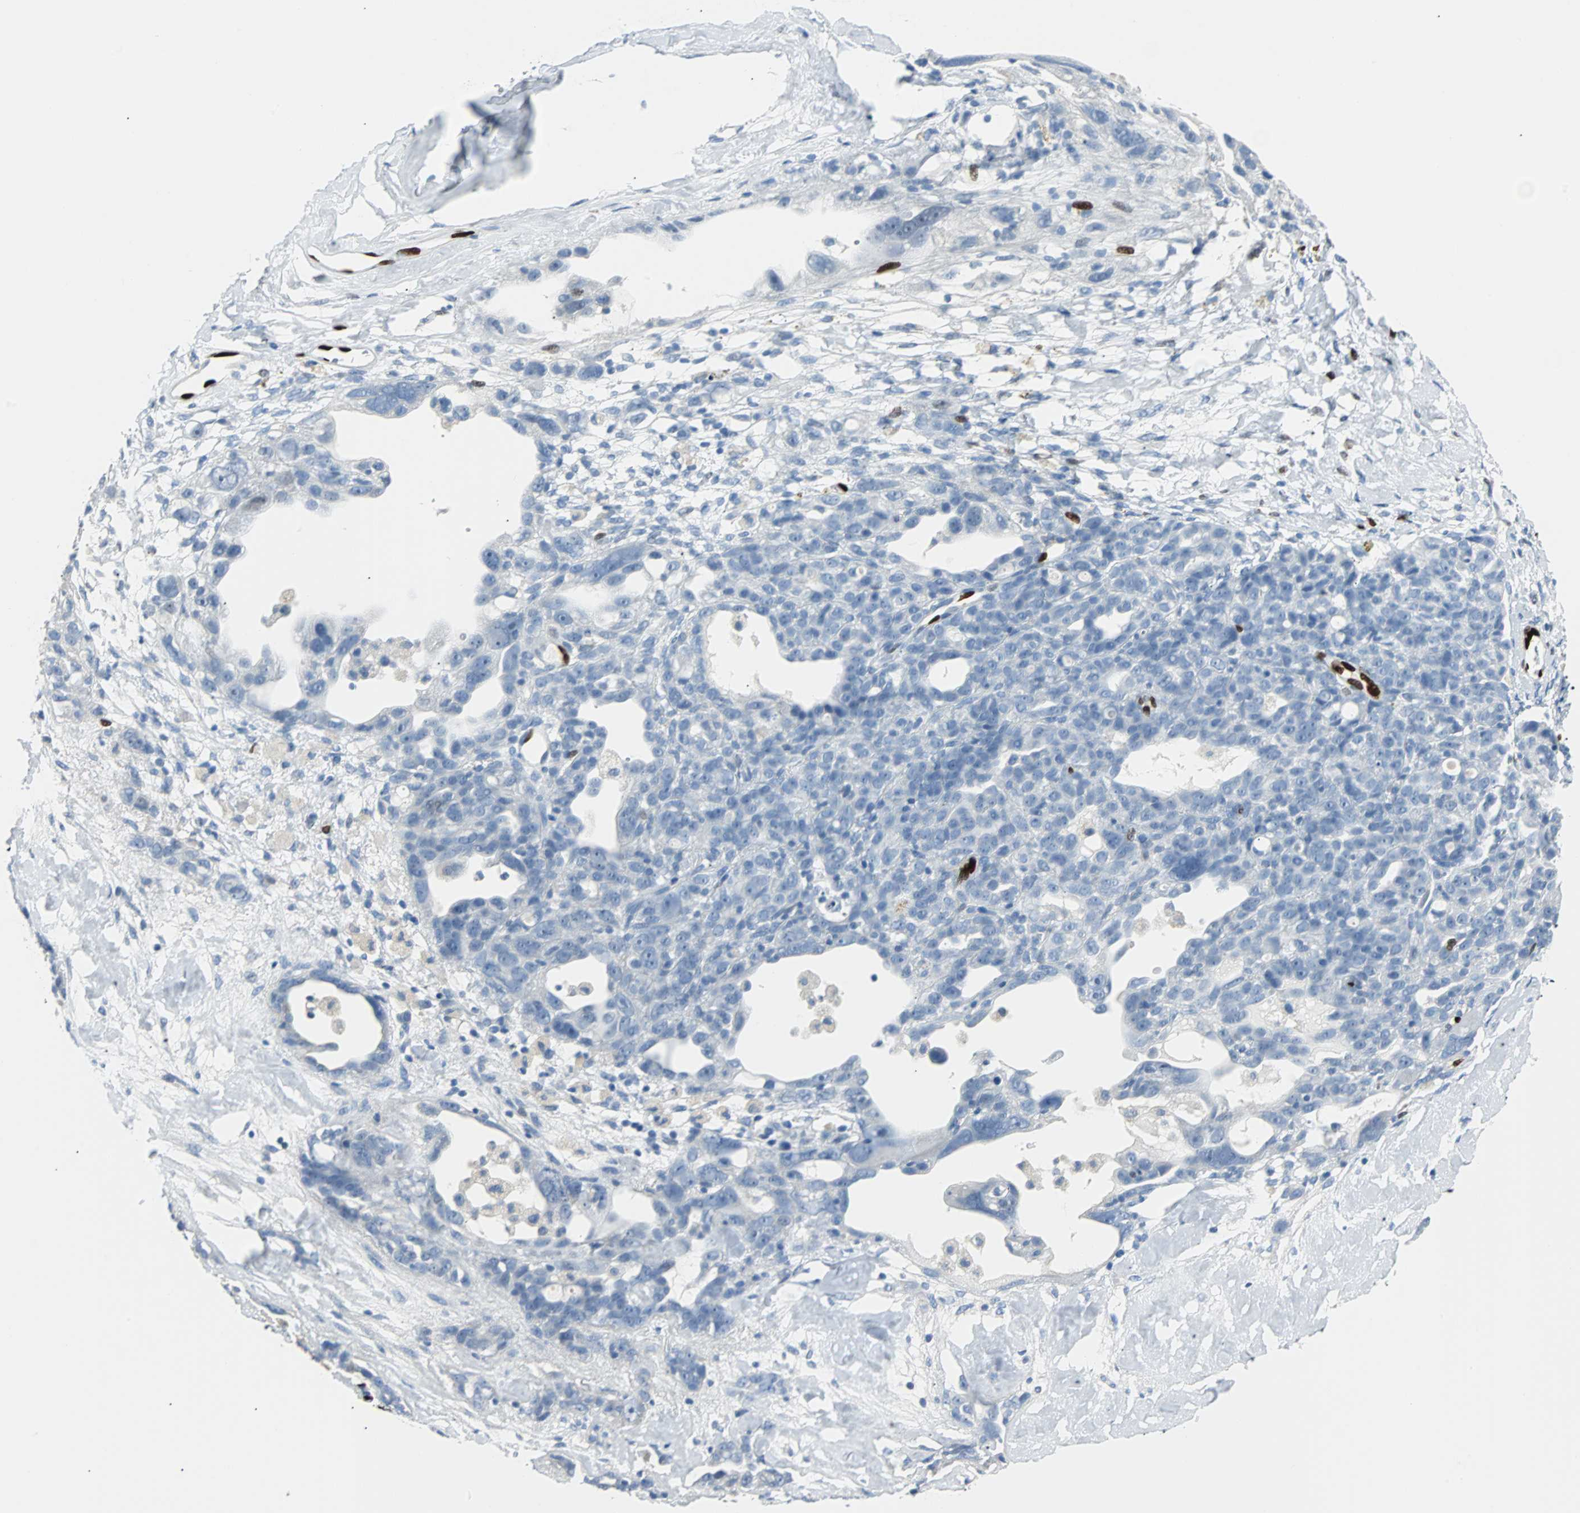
{"staining": {"intensity": "negative", "quantity": "none", "location": "none"}, "tissue": "ovarian cancer", "cell_type": "Tumor cells", "image_type": "cancer", "snomed": [{"axis": "morphology", "description": "Cystadenocarcinoma, serous, NOS"}, {"axis": "topography", "description": "Ovary"}], "caption": "An image of ovarian serous cystadenocarcinoma stained for a protein displays no brown staining in tumor cells.", "gene": "IL33", "patient": {"sex": "female", "age": 66}}